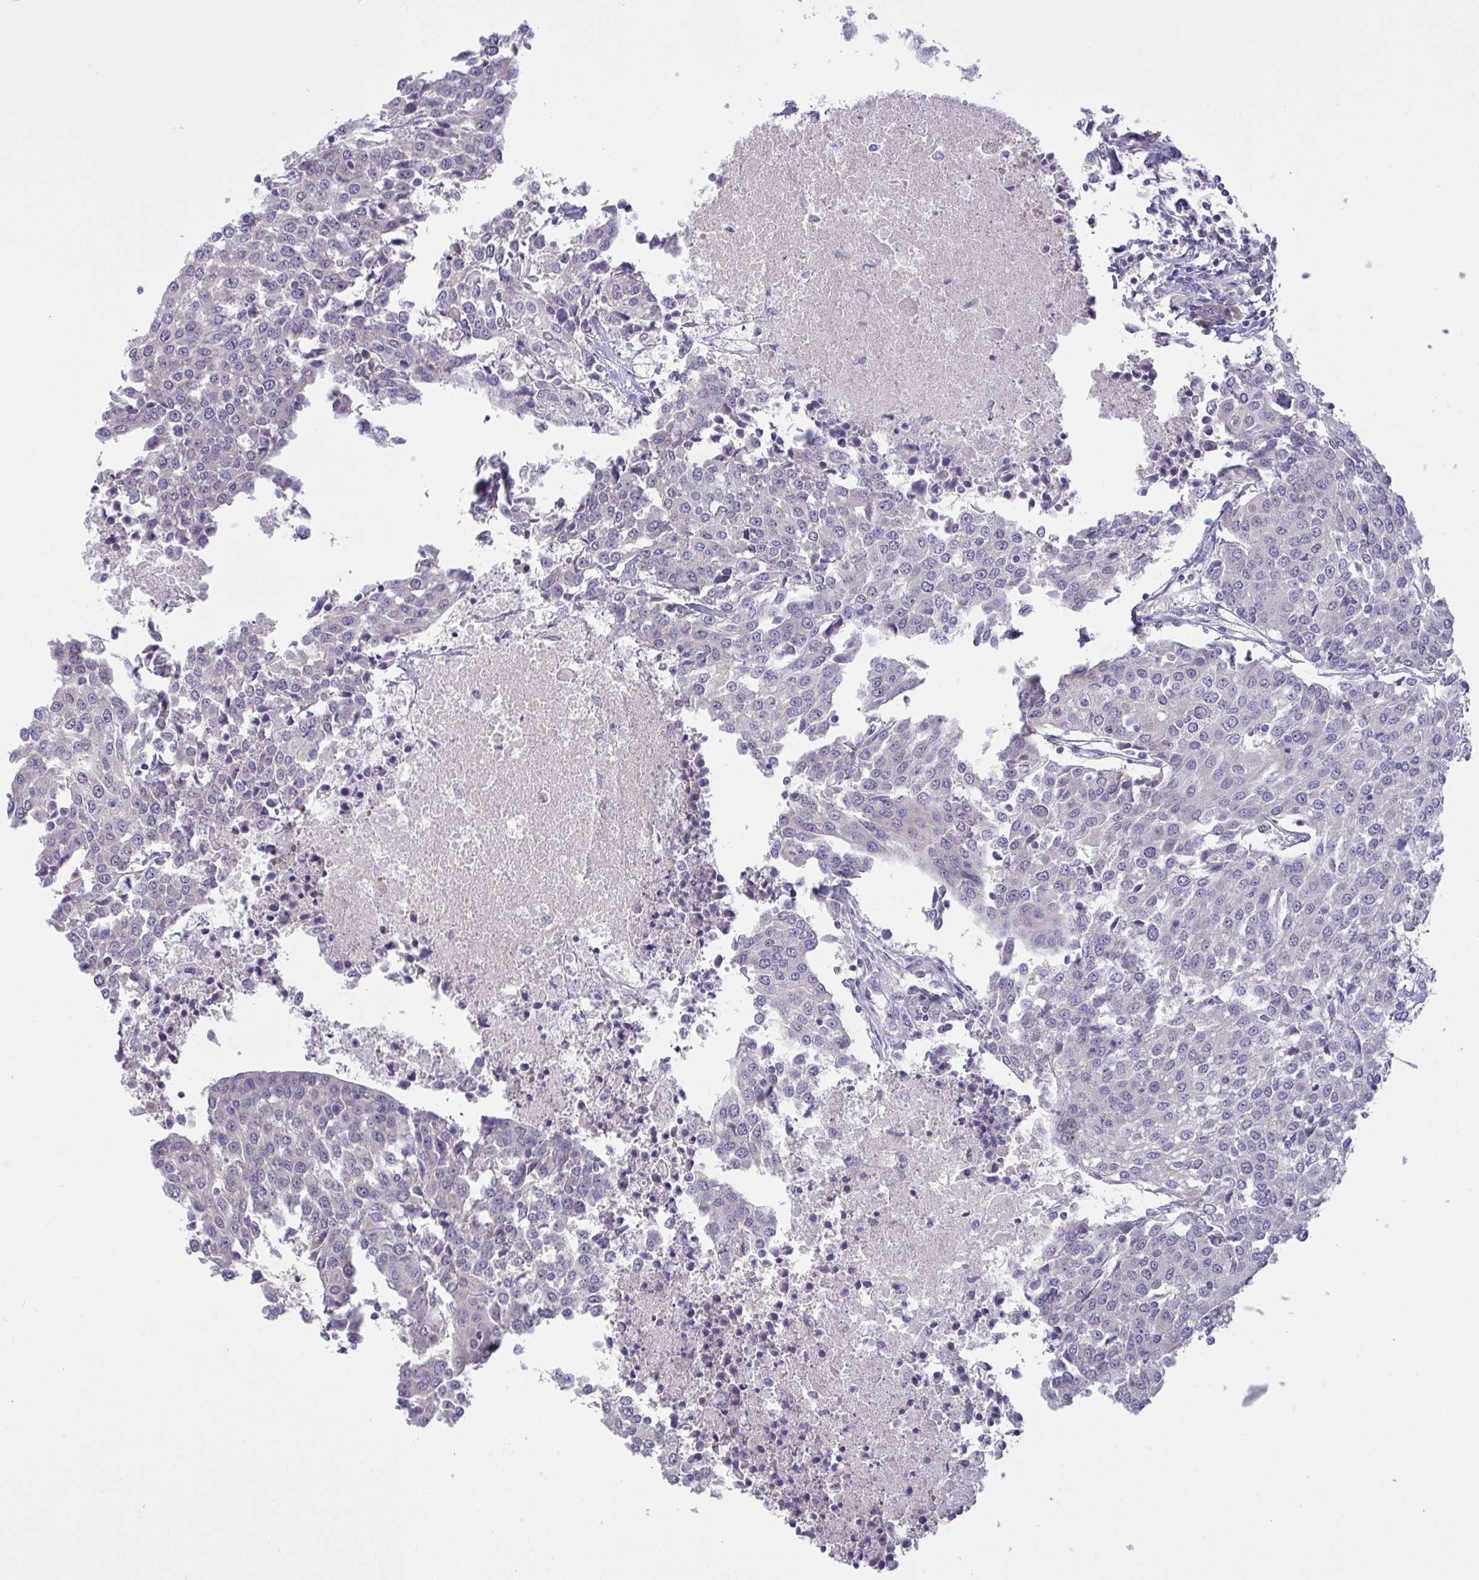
{"staining": {"intensity": "negative", "quantity": "none", "location": "none"}, "tissue": "urothelial cancer", "cell_type": "Tumor cells", "image_type": "cancer", "snomed": [{"axis": "morphology", "description": "Urothelial carcinoma, High grade"}, {"axis": "topography", "description": "Urinary bladder"}], "caption": "High magnification brightfield microscopy of high-grade urothelial carcinoma stained with DAB (brown) and counterstained with hematoxylin (blue): tumor cells show no significant positivity.", "gene": "TMEM41A", "patient": {"sex": "female", "age": 85}}